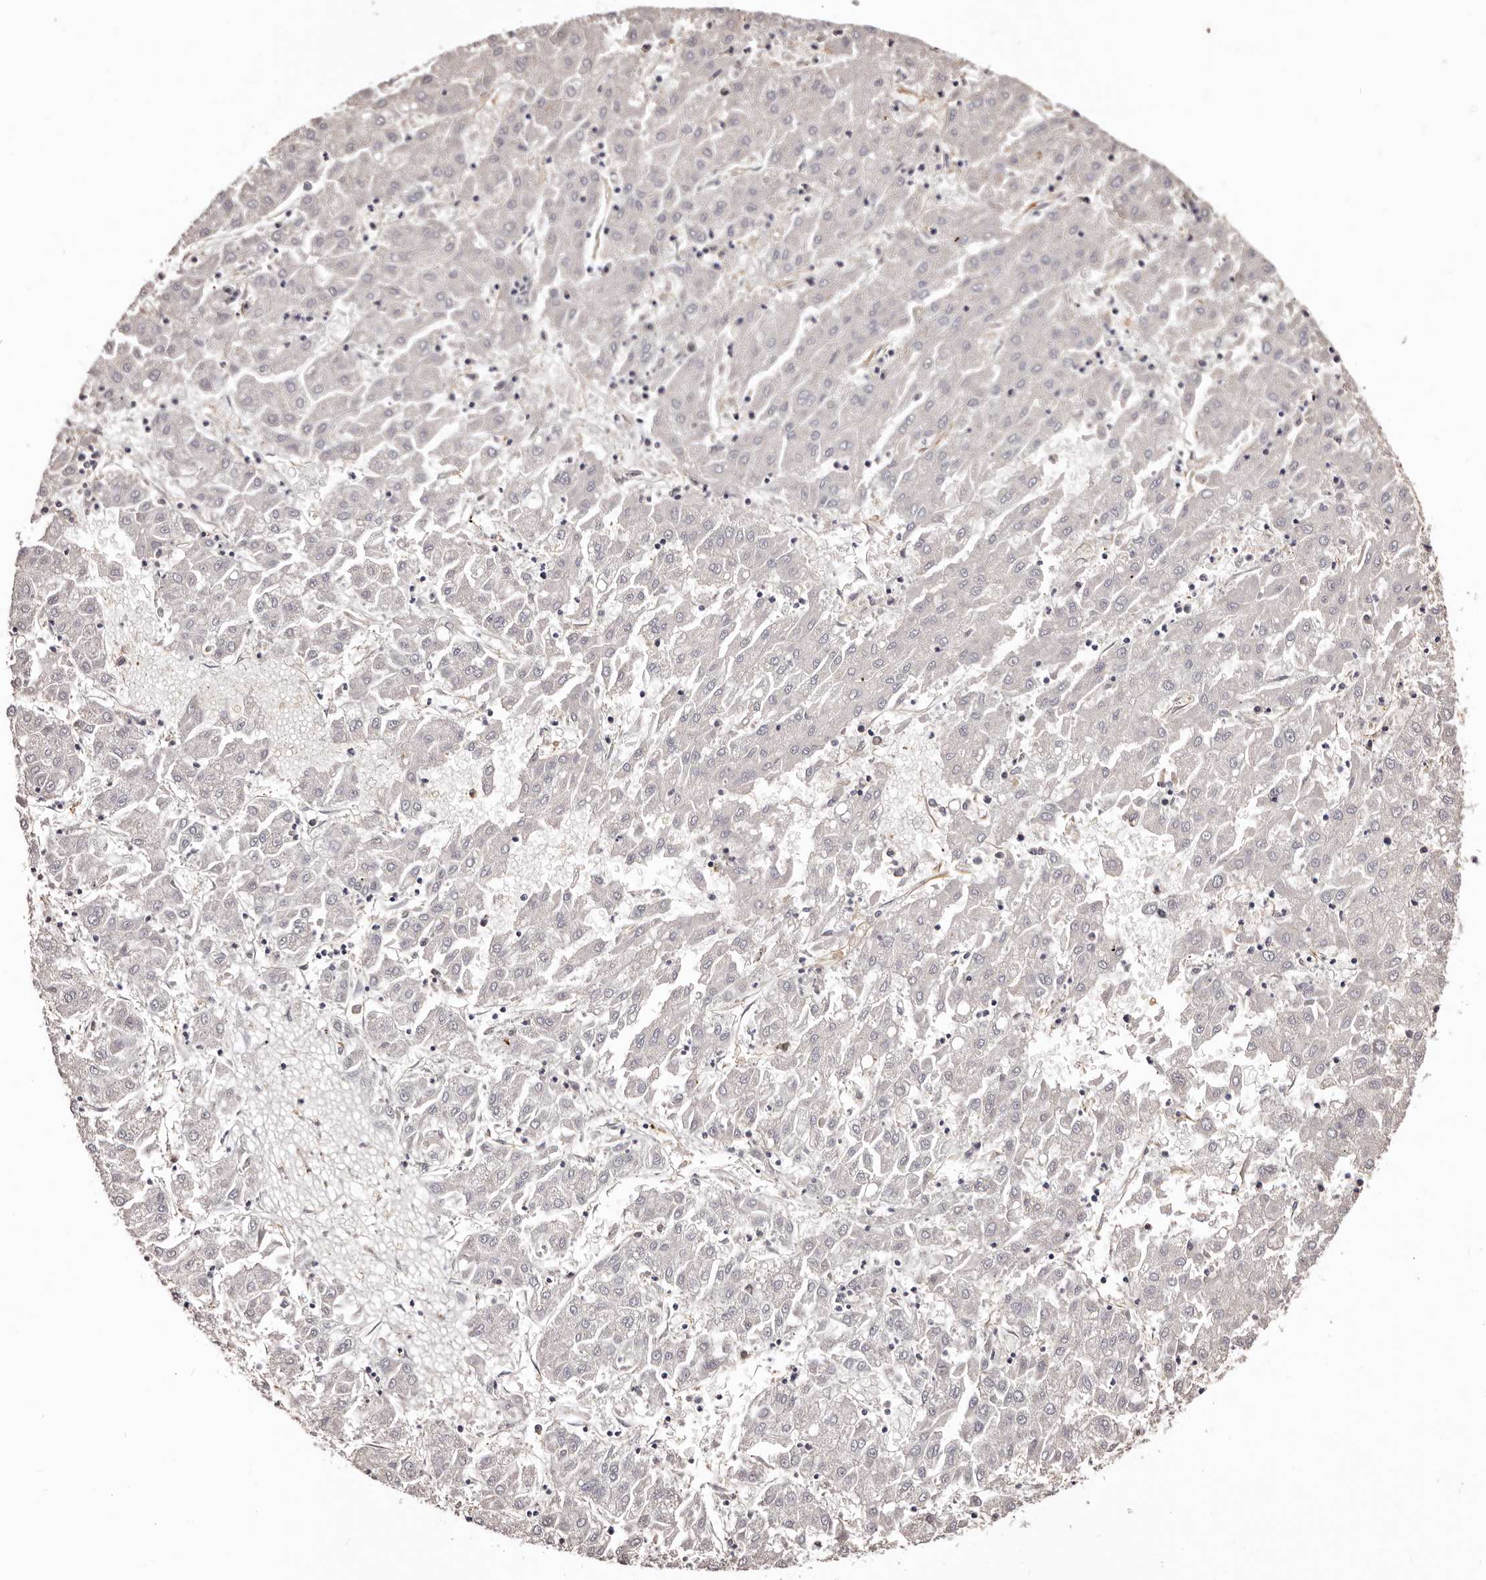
{"staining": {"intensity": "negative", "quantity": "none", "location": "none"}, "tissue": "liver cancer", "cell_type": "Tumor cells", "image_type": "cancer", "snomed": [{"axis": "morphology", "description": "Carcinoma, Hepatocellular, NOS"}, {"axis": "topography", "description": "Liver"}], "caption": "The photomicrograph exhibits no staining of tumor cells in liver hepatocellular carcinoma. (DAB (3,3'-diaminobenzidine) IHC with hematoxylin counter stain).", "gene": "ZNF557", "patient": {"sex": "male", "age": 72}}